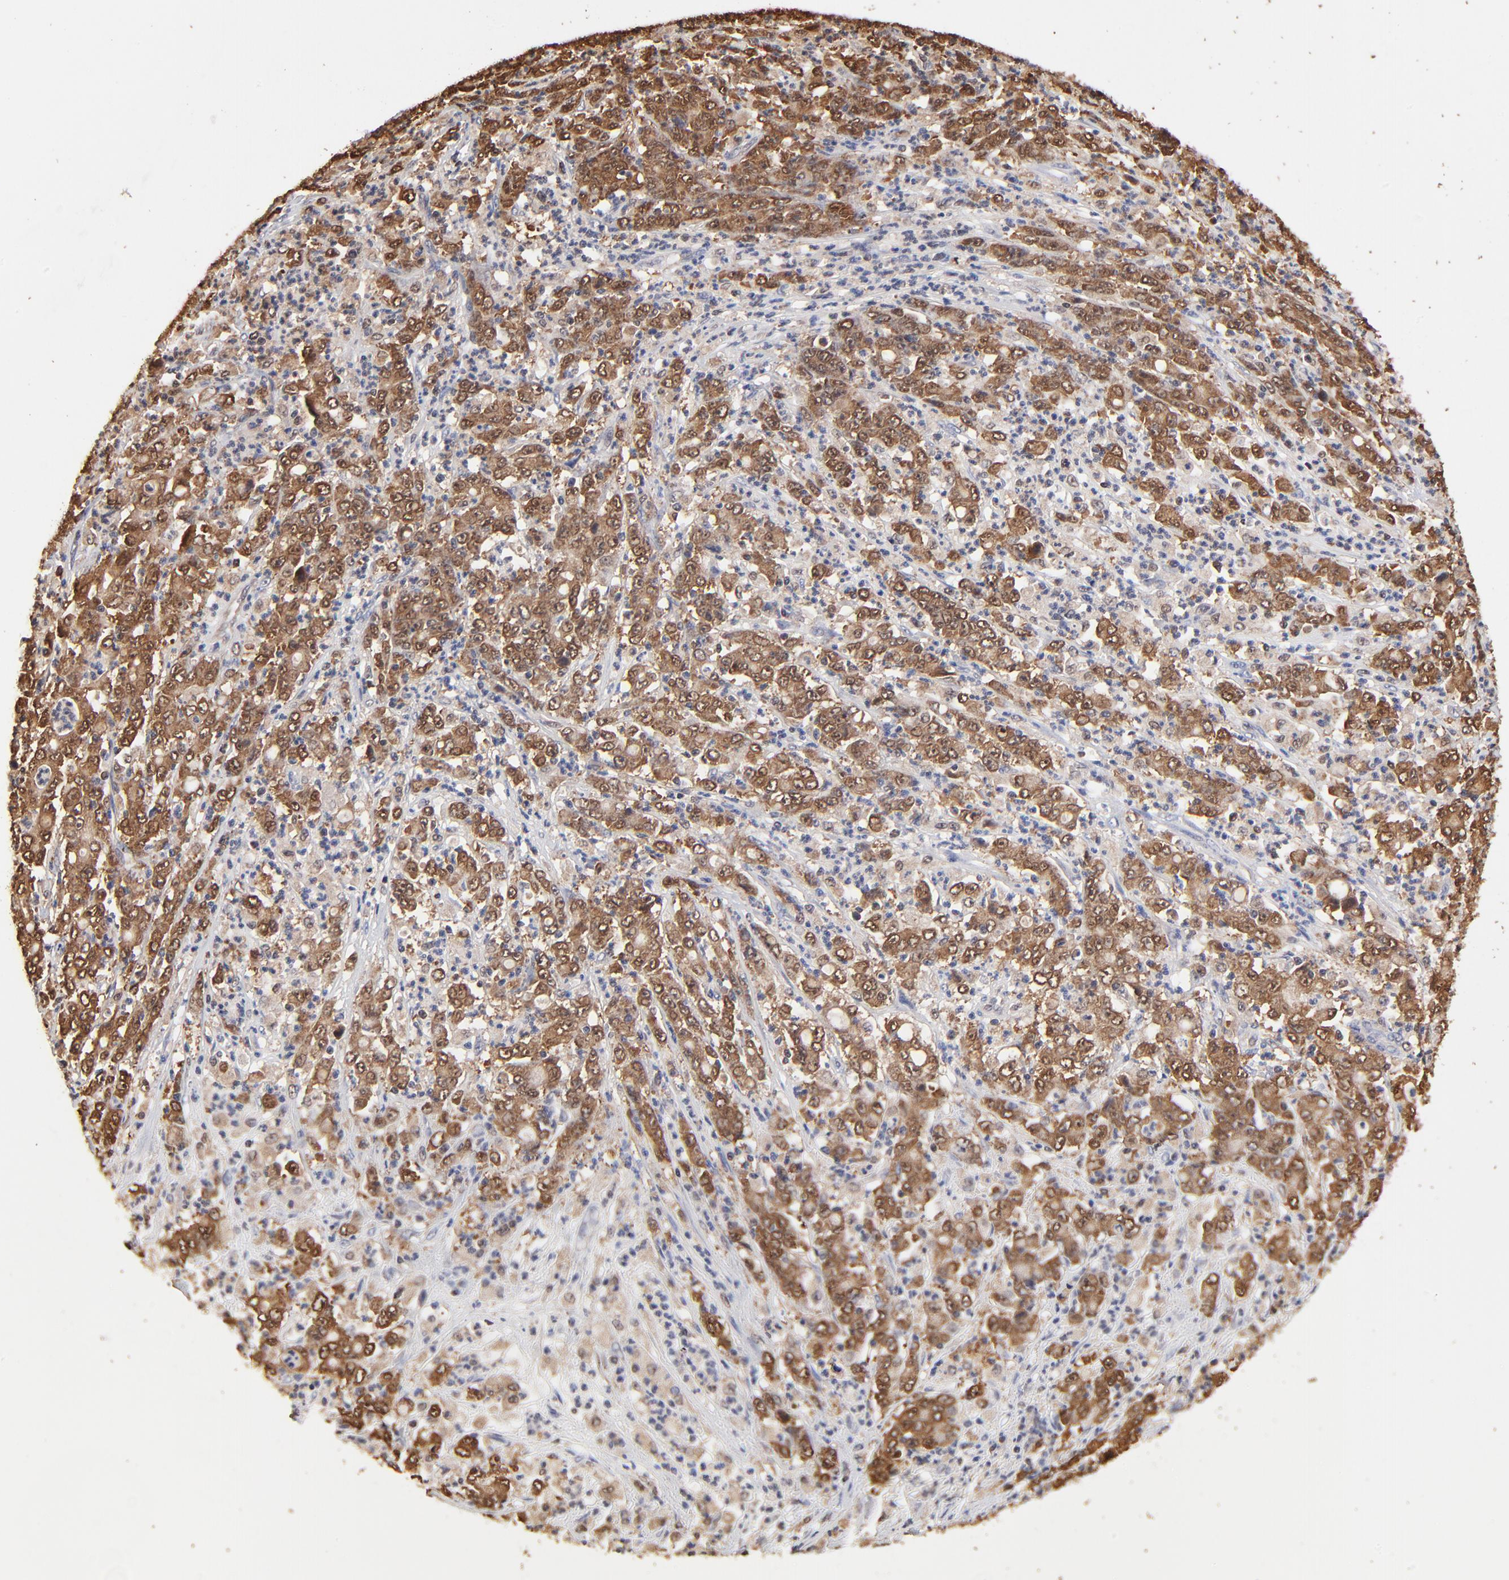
{"staining": {"intensity": "moderate", "quantity": ">75%", "location": "cytoplasmic/membranous"}, "tissue": "stomach cancer", "cell_type": "Tumor cells", "image_type": "cancer", "snomed": [{"axis": "morphology", "description": "Adenocarcinoma, NOS"}, {"axis": "topography", "description": "Stomach, lower"}], "caption": "A histopathology image of adenocarcinoma (stomach) stained for a protein reveals moderate cytoplasmic/membranous brown staining in tumor cells.", "gene": "CASP1", "patient": {"sex": "female", "age": 71}}